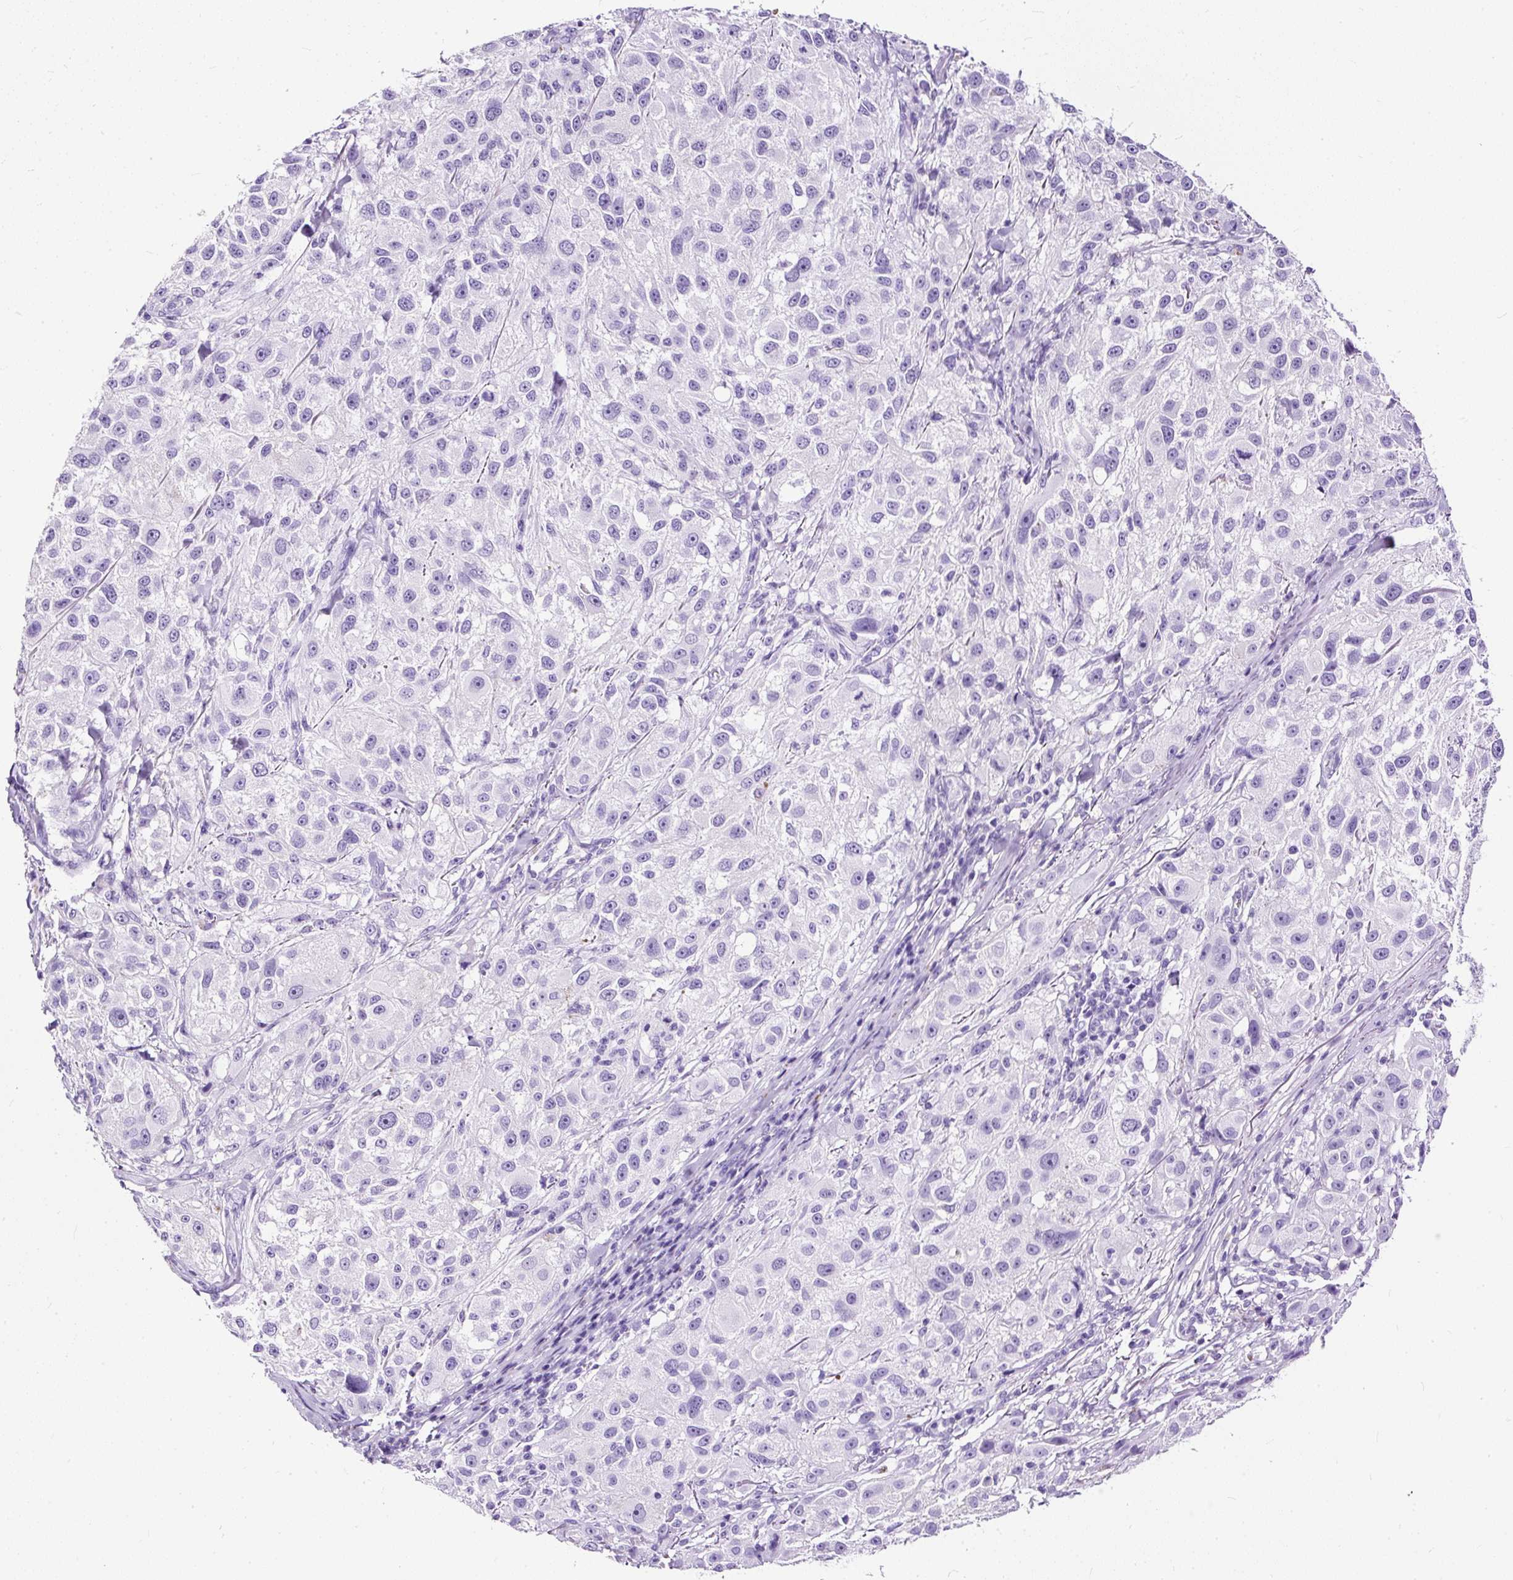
{"staining": {"intensity": "negative", "quantity": "none", "location": "none"}, "tissue": "melanoma", "cell_type": "Tumor cells", "image_type": "cancer", "snomed": [{"axis": "morphology", "description": "Necrosis, NOS"}, {"axis": "morphology", "description": "Malignant melanoma, NOS"}, {"axis": "topography", "description": "Skin"}], "caption": "IHC photomicrograph of malignant melanoma stained for a protein (brown), which reveals no expression in tumor cells.", "gene": "NTS", "patient": {"sex": "female", "age": 87}}